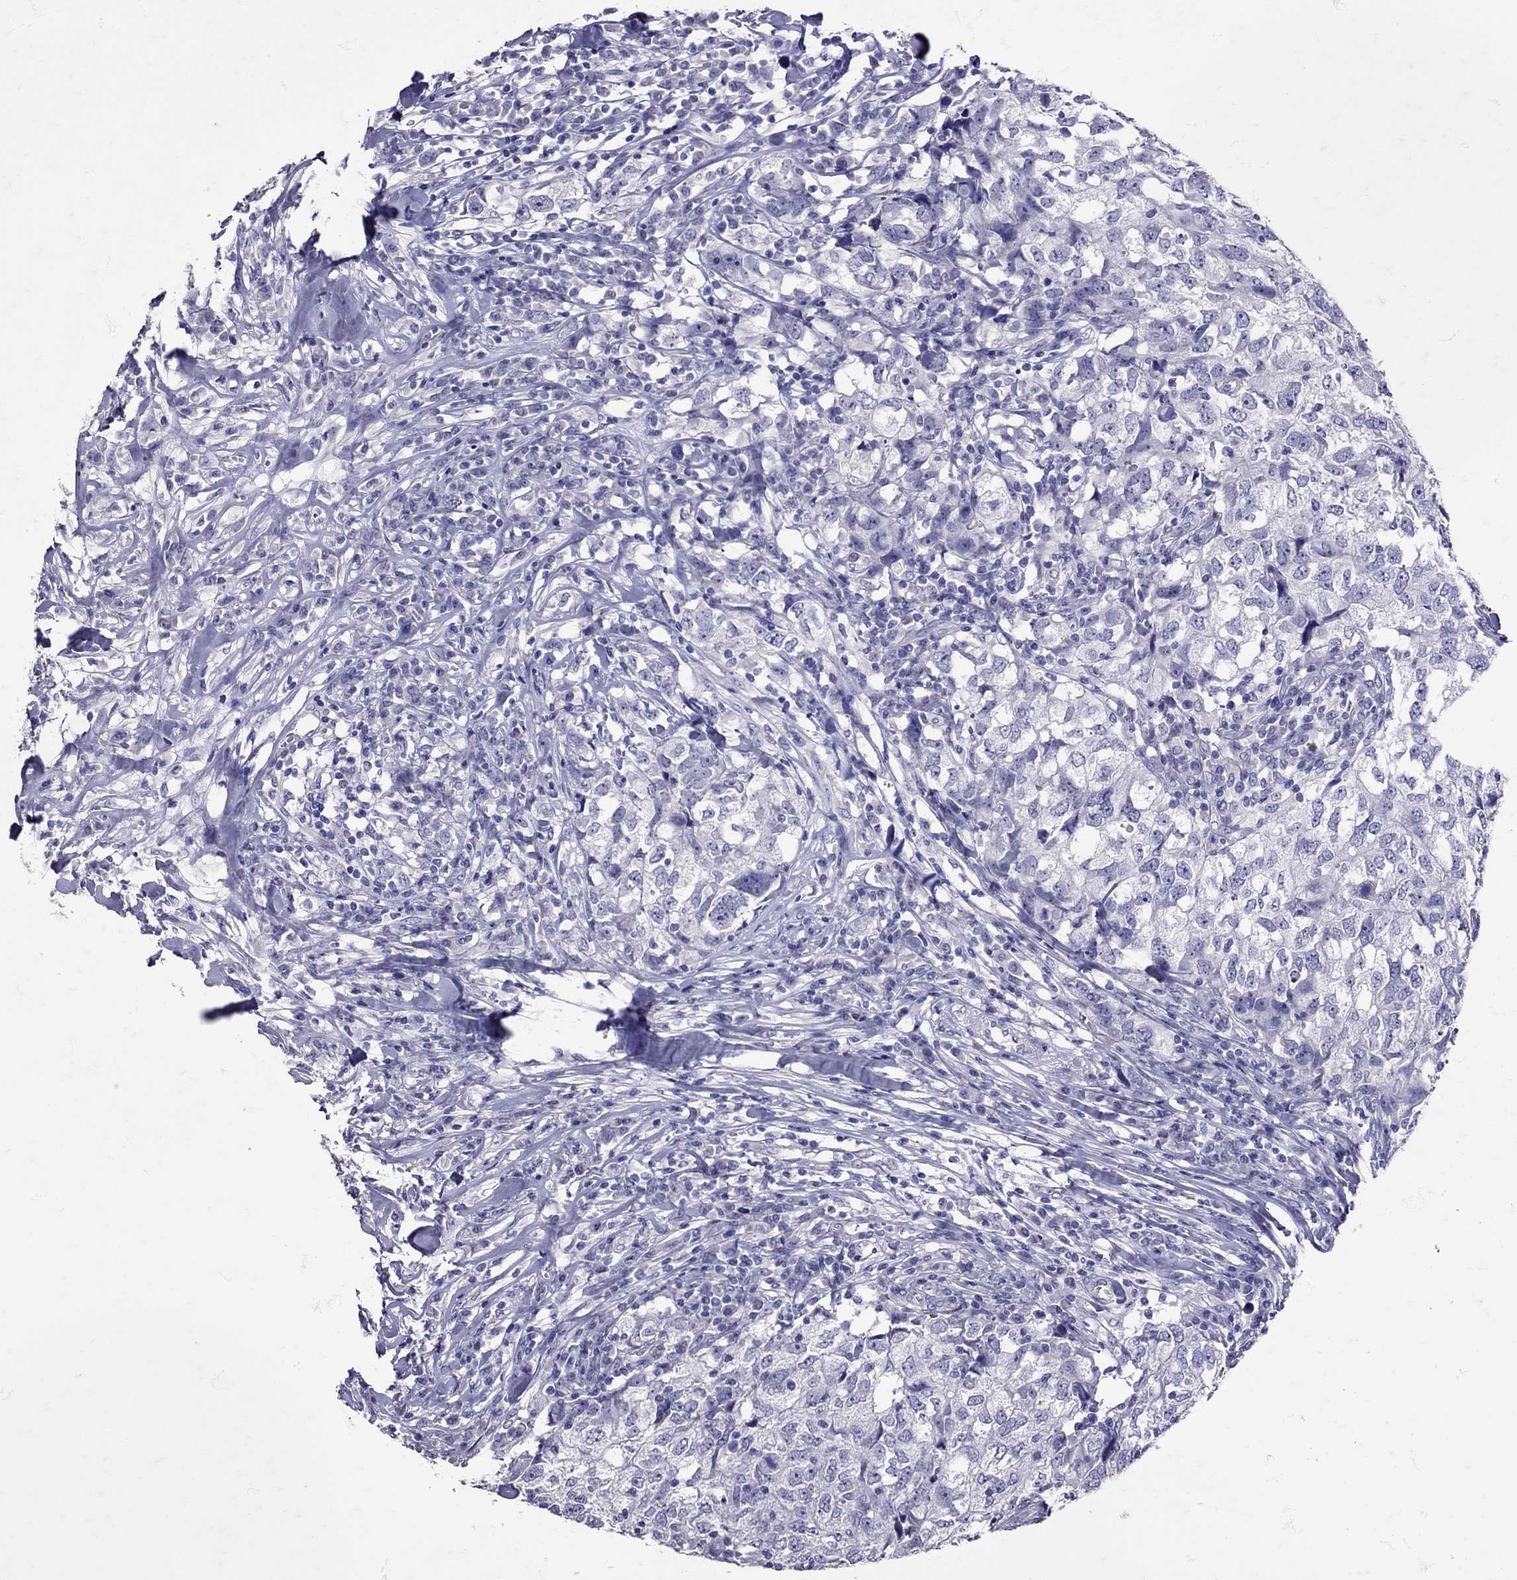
{"staining": {"intensity": "negative", "quantity": "none", "location": "none"}, "tissue": "breast cancer", "cell_type": "Tumor cells", "image_type": "cancer", "snomed": [{"axis": "morphology", "description": "Duct carcinoma"}, {"axis": "topography", "description": "Breast"}], "caption": "Tumor cells are negative for protein expression in human breast infiltrating ductal carcinoma. Nuclei are stained in blue.", "gene": "SST", "patient": {"sex": "female", "age": 30}}